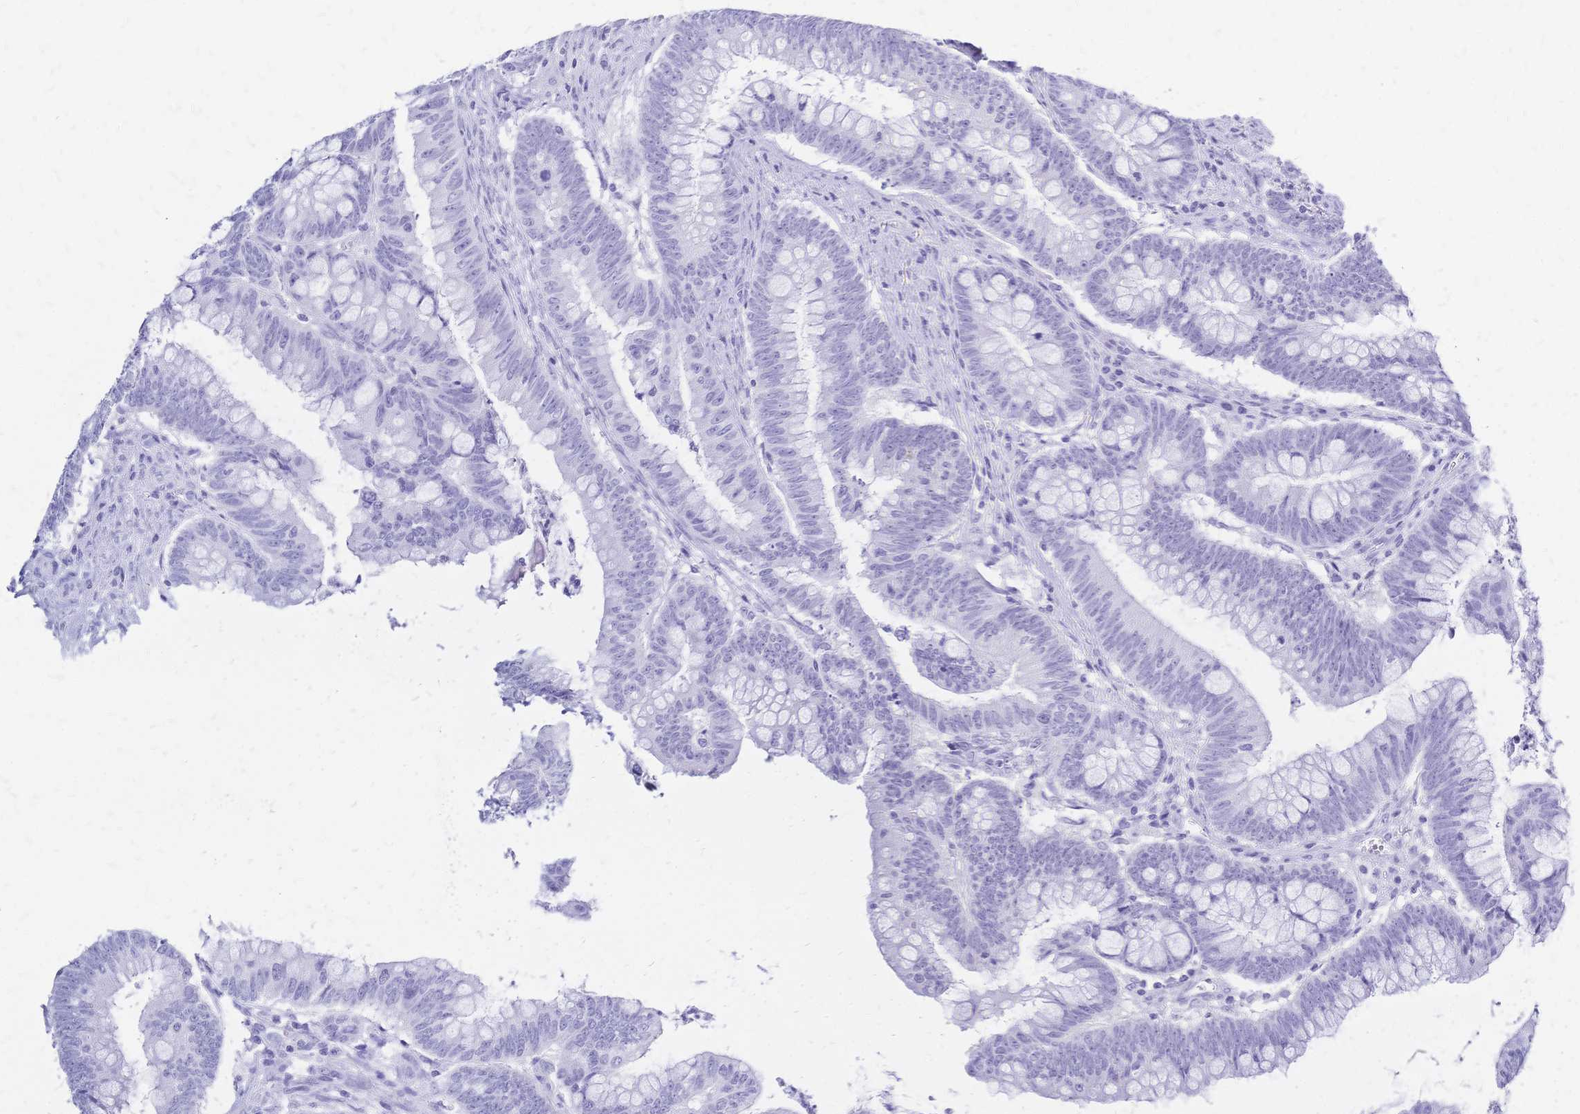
{"staining": {"intensity": "negative", "quantity": "none", "location": "none"}, "tissue": "colorectal cancer", "cell_type": "Tumor cells", "image_type": "cancer", "snomed": [{"axis": "morphology", "description": "Adenocarcinoma, NOS"}, {"axis": "topography", "description": "Colon"}], "caption": "Immunohistochemical staining of colorectal cancer (adenocarcinoma) exhibits no significant expression in tumor cells.", "gene": "FA2H", "patient": {"sex": "male", "age": 62}}